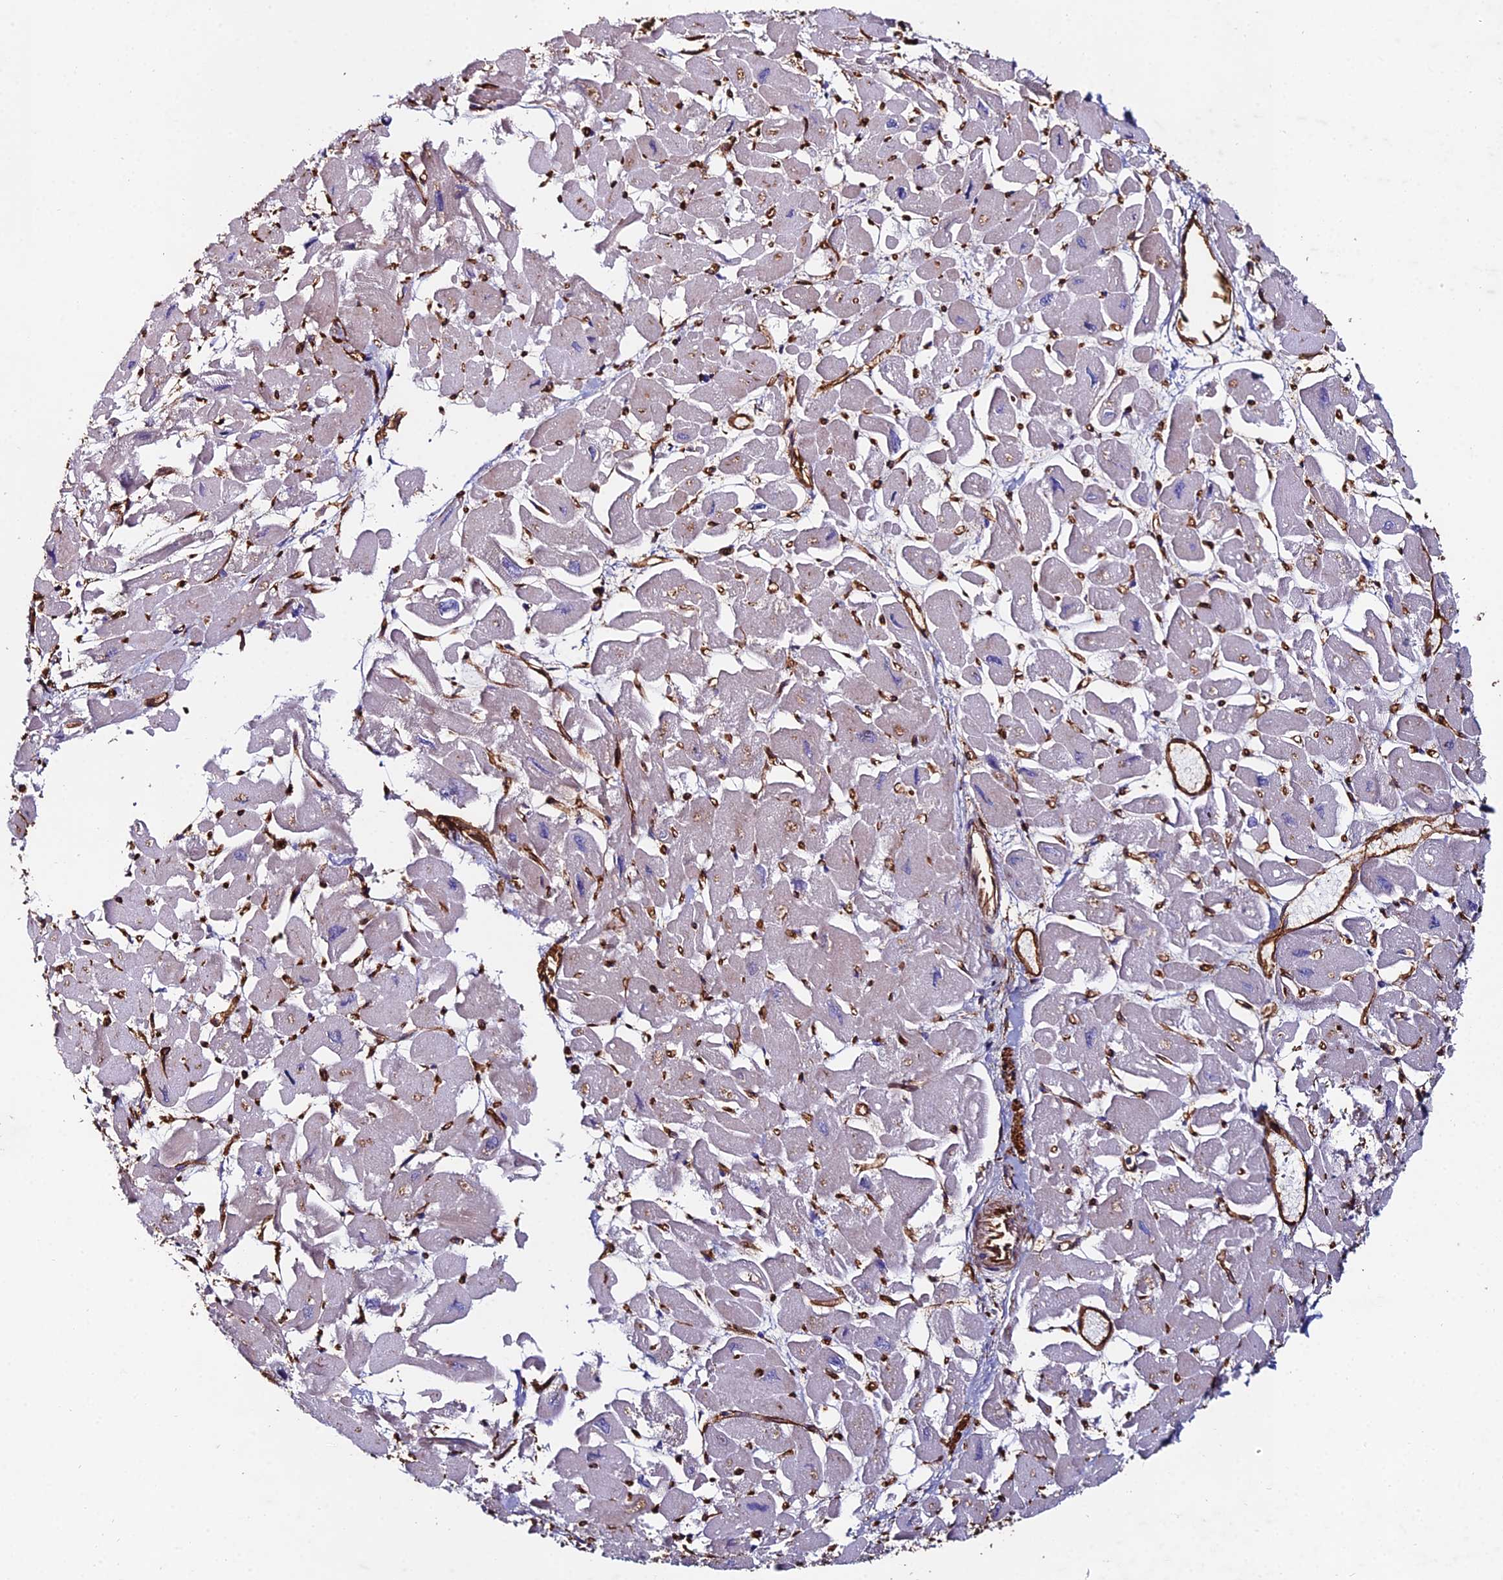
{"staining": {"intensity": "negative", "quantity": "none", "location": "none"}, "tissue": "heart muscle", "cell_type": "Cardiomyocytes", "image_type": "normal", "snomed": [{"axis": "morphology", "description": "Normal tissue, NOS"}, {"axis": "topography", "description": "Heart"}], "caption": "Cardiomyocytes show no significant expression in normal heart muscle.", "gene": "C6", "patient": {"sex": "male", "age": 54}}